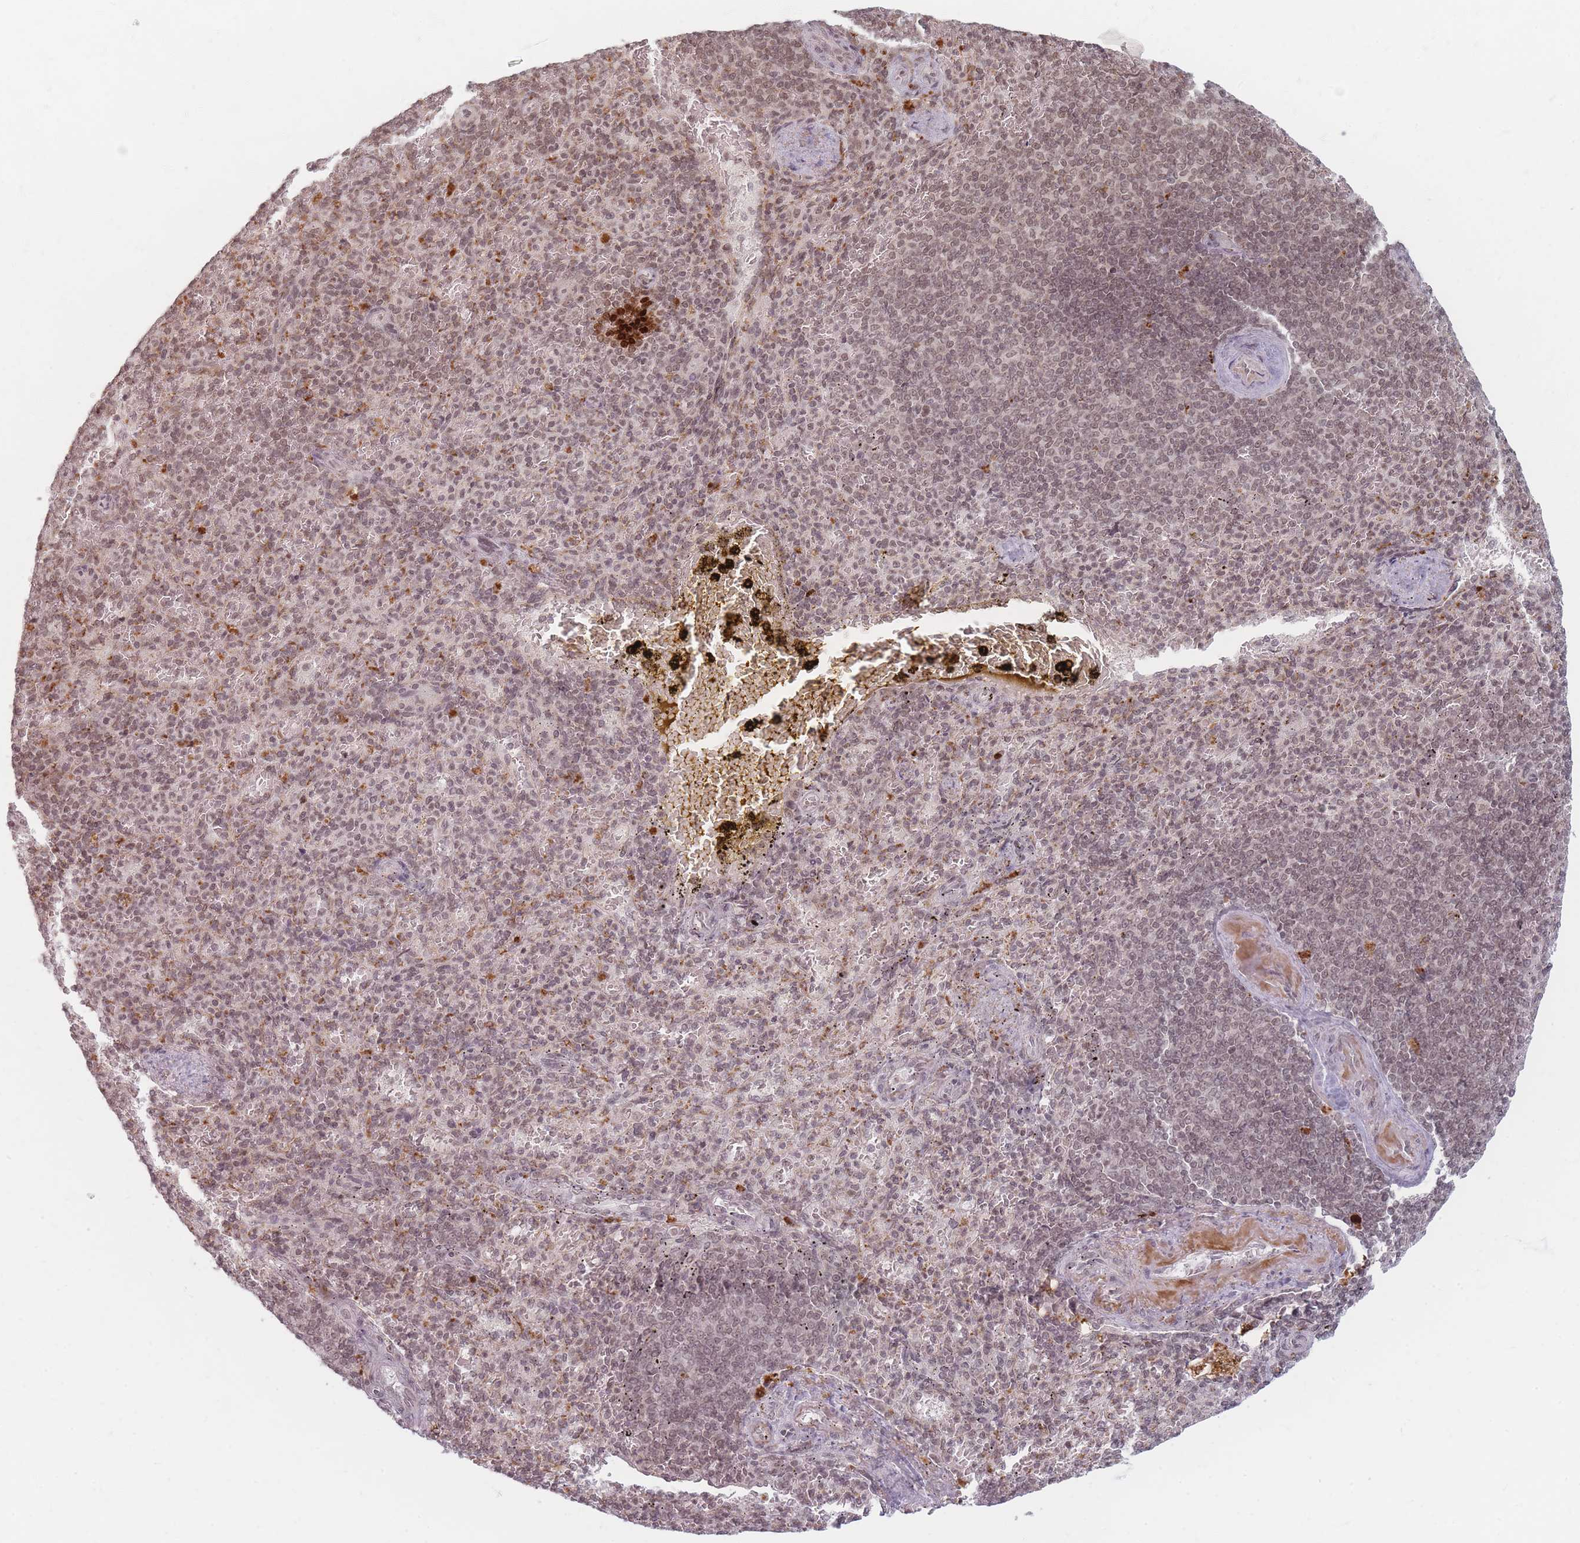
{"staining": {"intensity": "weak", "quantity": "25%-75%", "location": "nuclear"}, "tissue": "spleen", "cell_type": "Cells in red pulp", "image_type": "normal", "snomed": [{"axis": "morphology", "description": "Normal tissue, NOS"}, {"axis": "topography", "description": "Spleen"}], "caption": "IHC image of benign spleen: spleen stained using immunohistochemistry demonstrates low levels of weak protein expression localized specifically in the nuclear of cells in red pulp, appearing as a nuclear brown color.", "gene": "SPATA45", "patient": {"sex": "female", "age": 74}}